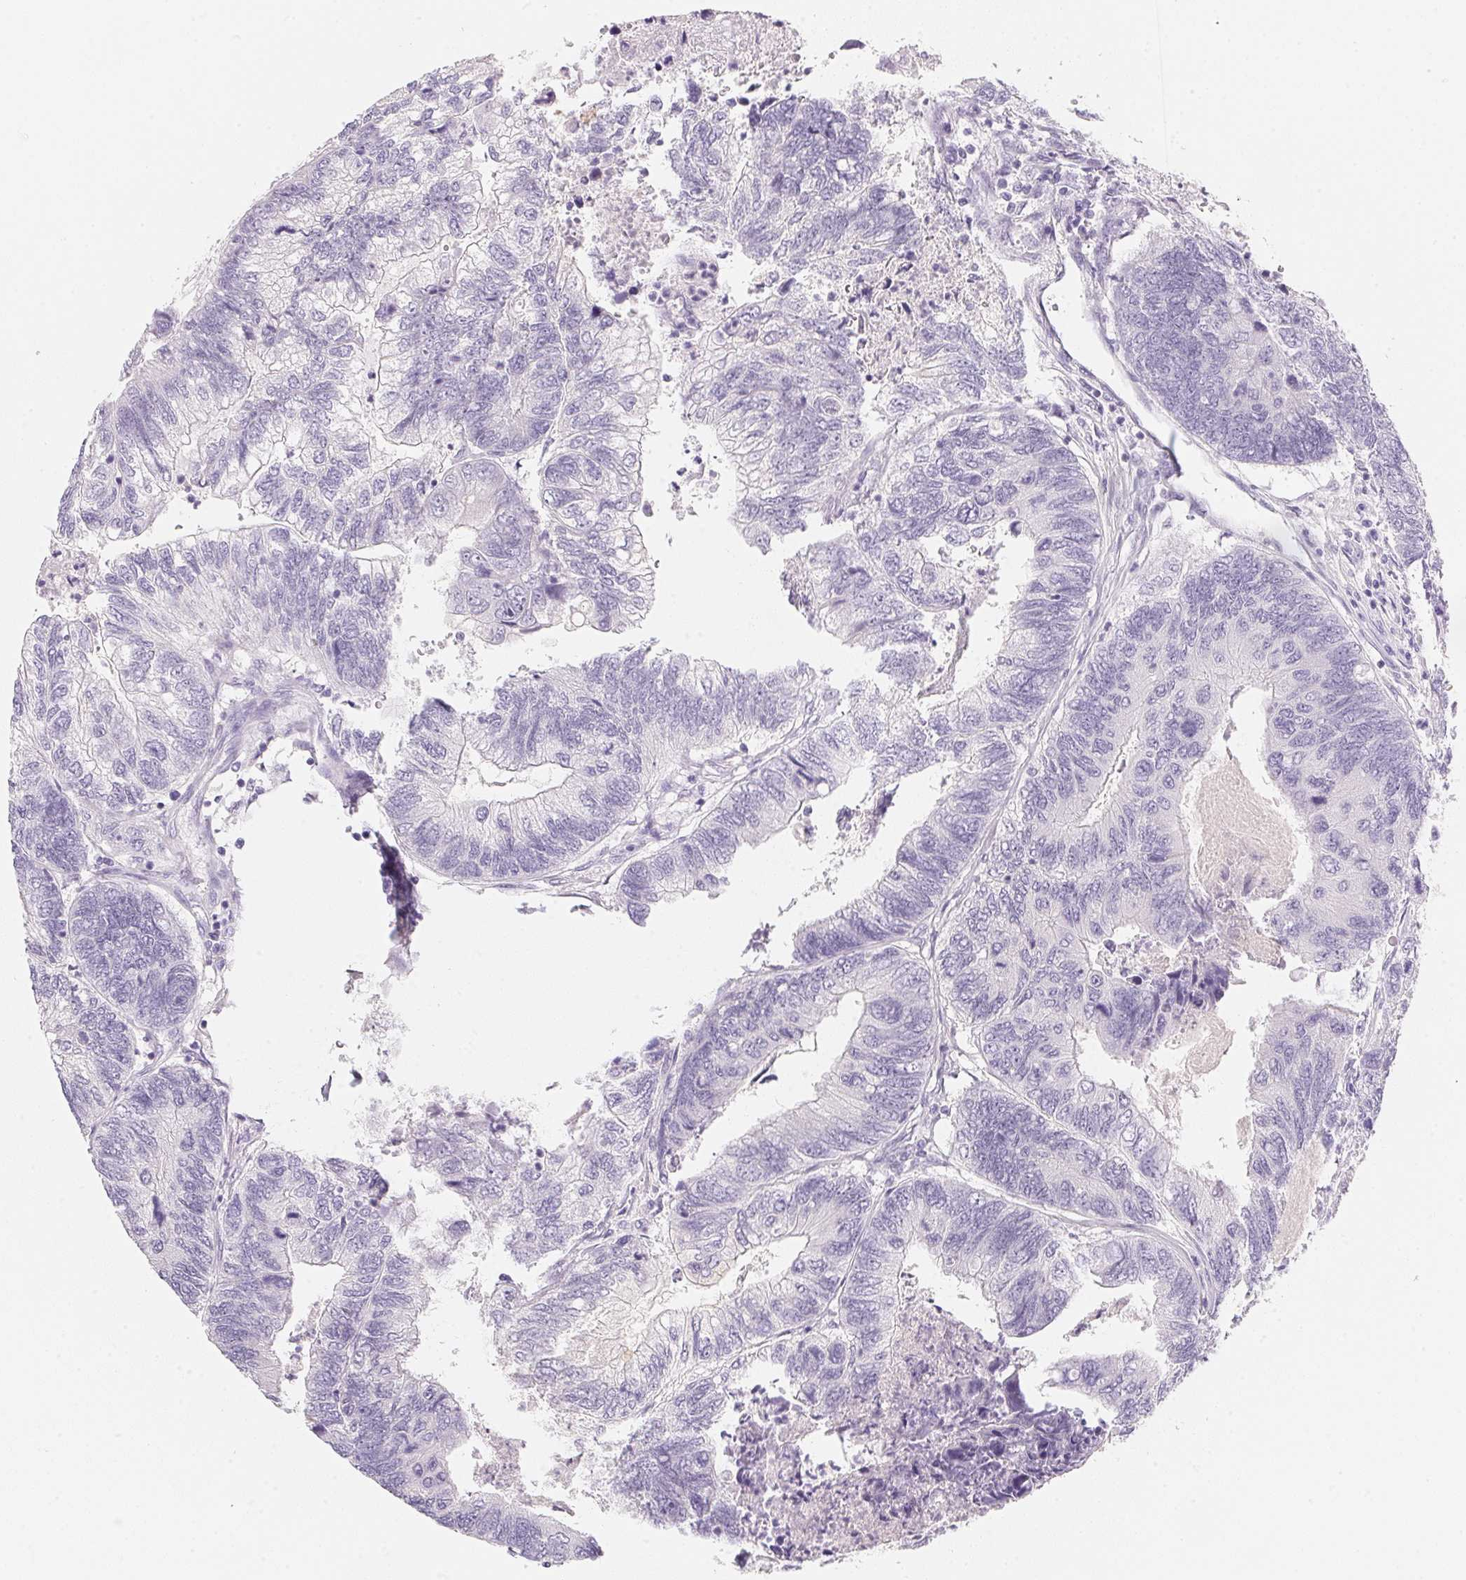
{"staining": {"intensity": "negative", "quantity": "none", "location": "none"}, "tissue": "colorectal cancer", "cell_type": "Tumor cells", "image_type": "cancer", "snomed": [{"axis": "morphology", "description": "Adenocarcinoma, NOS"}, {"axis": "topography", "description": "Colon"}], "caption": "An image of adenocarcinoma (colorectal) stained for a protein exhibits no brown staining in tumor cells.", "gene": "ACP3", "patient": {"sex": "female", "age": 67}}